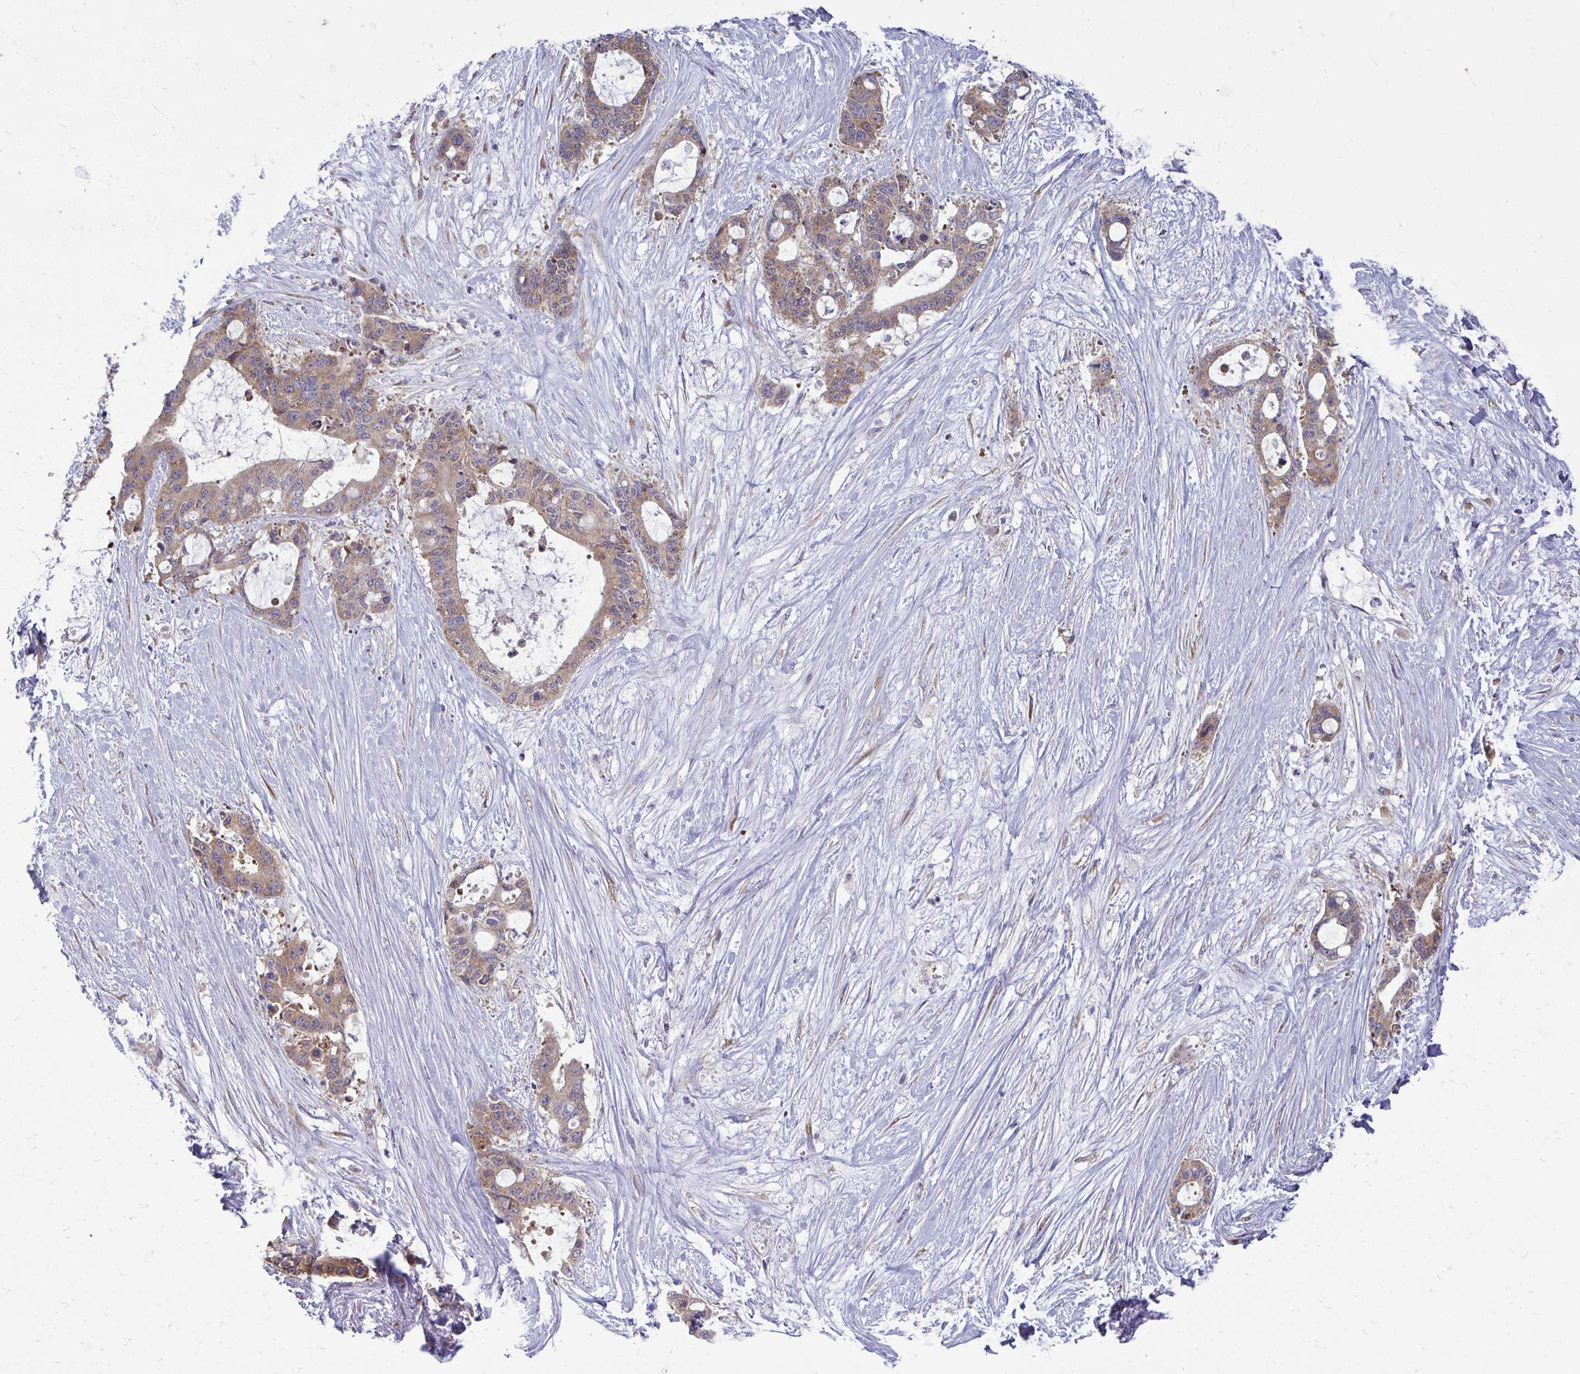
{"staining": {"intensity": "moderate", "quantity": ">75%", "location": "cytoplasmic/membranous"}, "tissue": "liver cancer", "cell_type": "Tumor cells", "image_type": "cancer", "snomed": [{"axis": "morphology", "description": "Normal tissue, NOS"}, {"axis": "morphology", "description": "Cholangiocarcinoma"}, {"axis": "topography", "description": "Liver"}, {"axis": "topography", "description": "Peripheral nerve tissue"}], "caption": "A histopathology image of cholangiocarcinoma (liver) stained for a protein shows moderate cytoplasmic/membranous brown staining in tumor cells.", "gene": "RPLP2", "patient": {"sex": "female", "age": 73}}